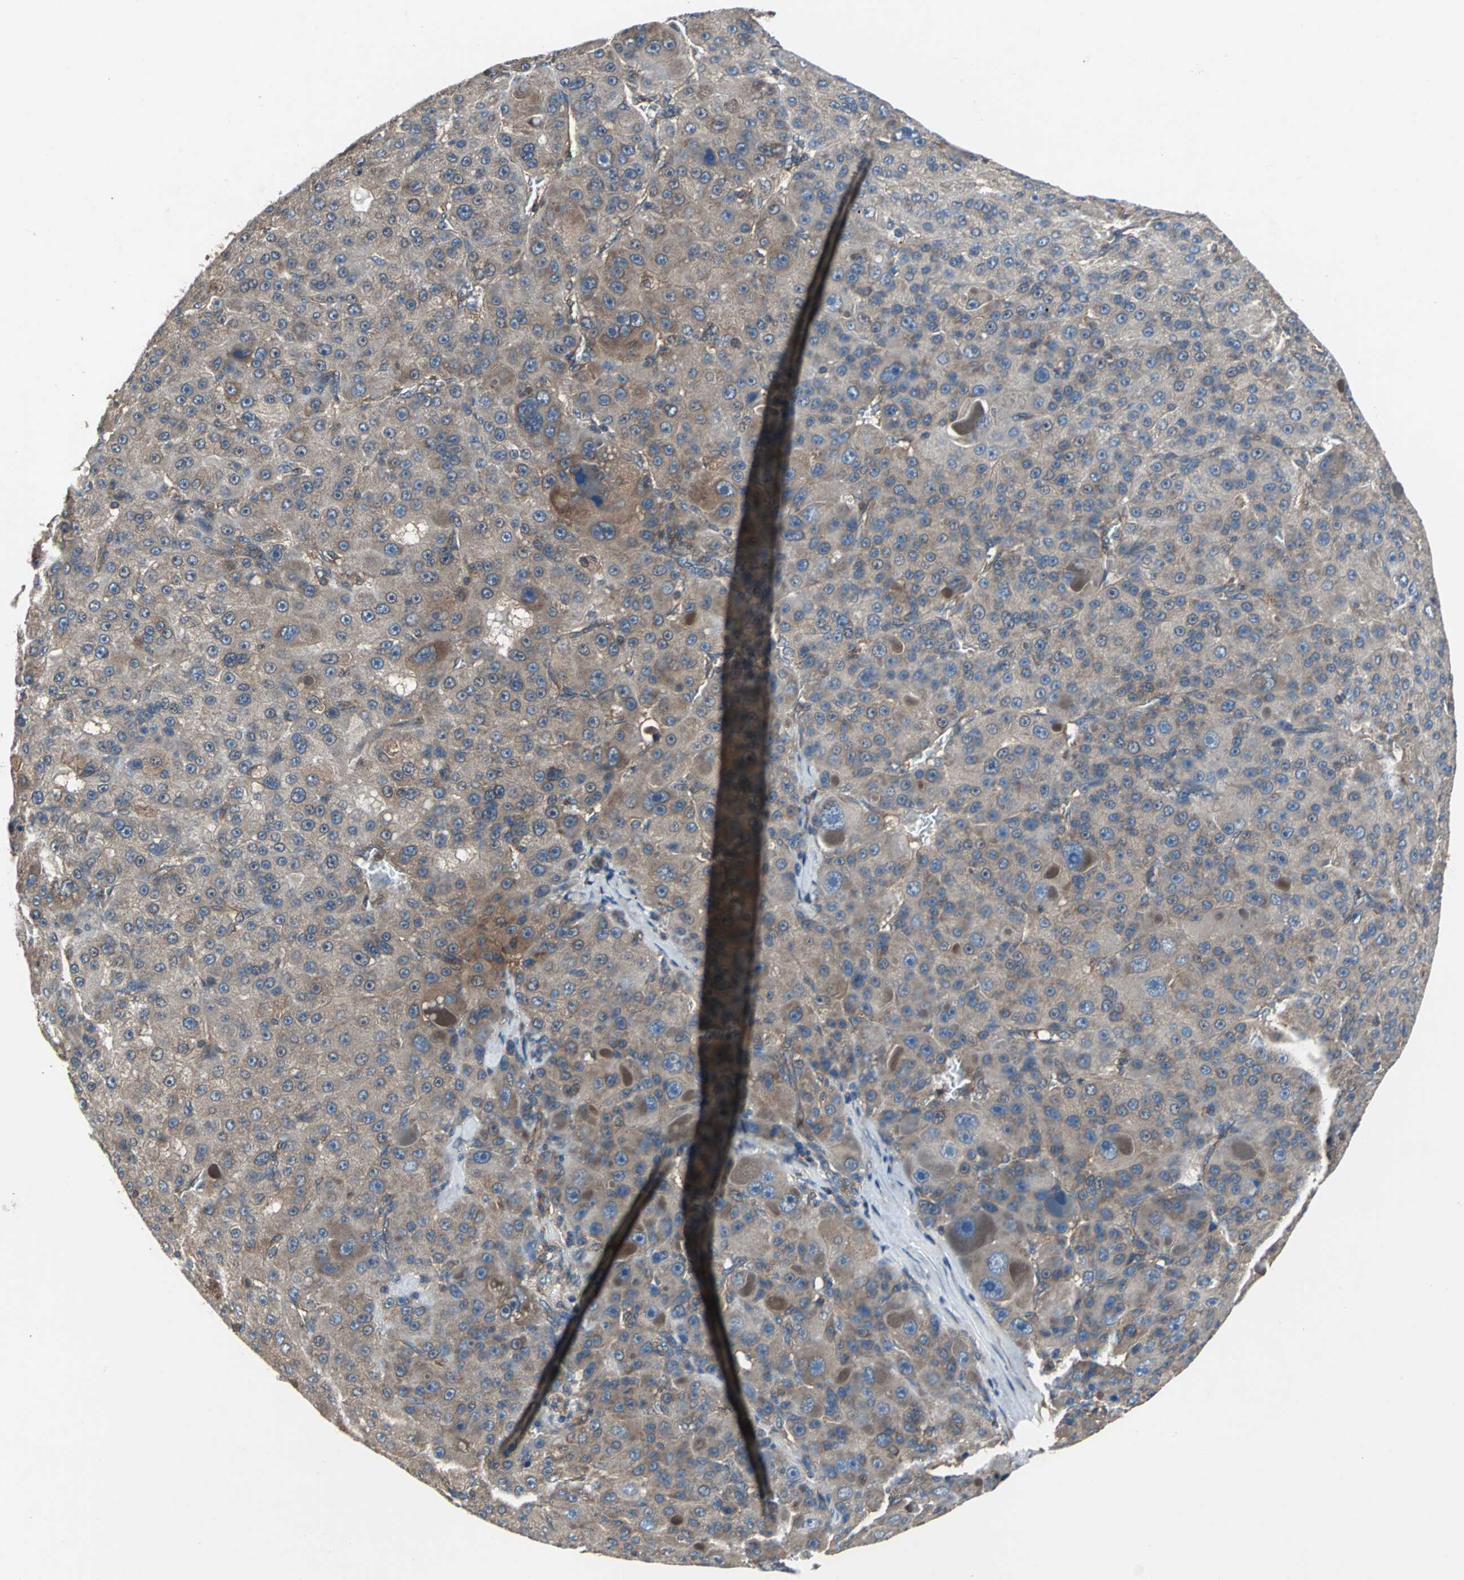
{"staining": {"intensity": "moderate", "quantity": ">75%", "location": "cytoplasmic/membranous"}, "tissue": "liver cancer", "cell_type": "Tumor cells", "image_type": "cancer", "snomed": [{"axis": "morphology", "description": "Carcinoma, Hepatocellular, NOS"}, {"axis": "topography", "description": "Liver"}], "caption": "A high-resolution micrograph shows immunohistochemistry (IHC) staining of liver cancer (hepatocellular carcinoma), which exhibits moderate cytoplasmic/membranous staining in approximately >75% of tumor cells. The staining is performed using DAB (3,3'-diaminobenzidine) brown chromogen to label protein expression. The nuclei are counter-stained blue using hematoxylin.", "gene": "CAPN1", "patient": {"sex": "male", "age": 76}}